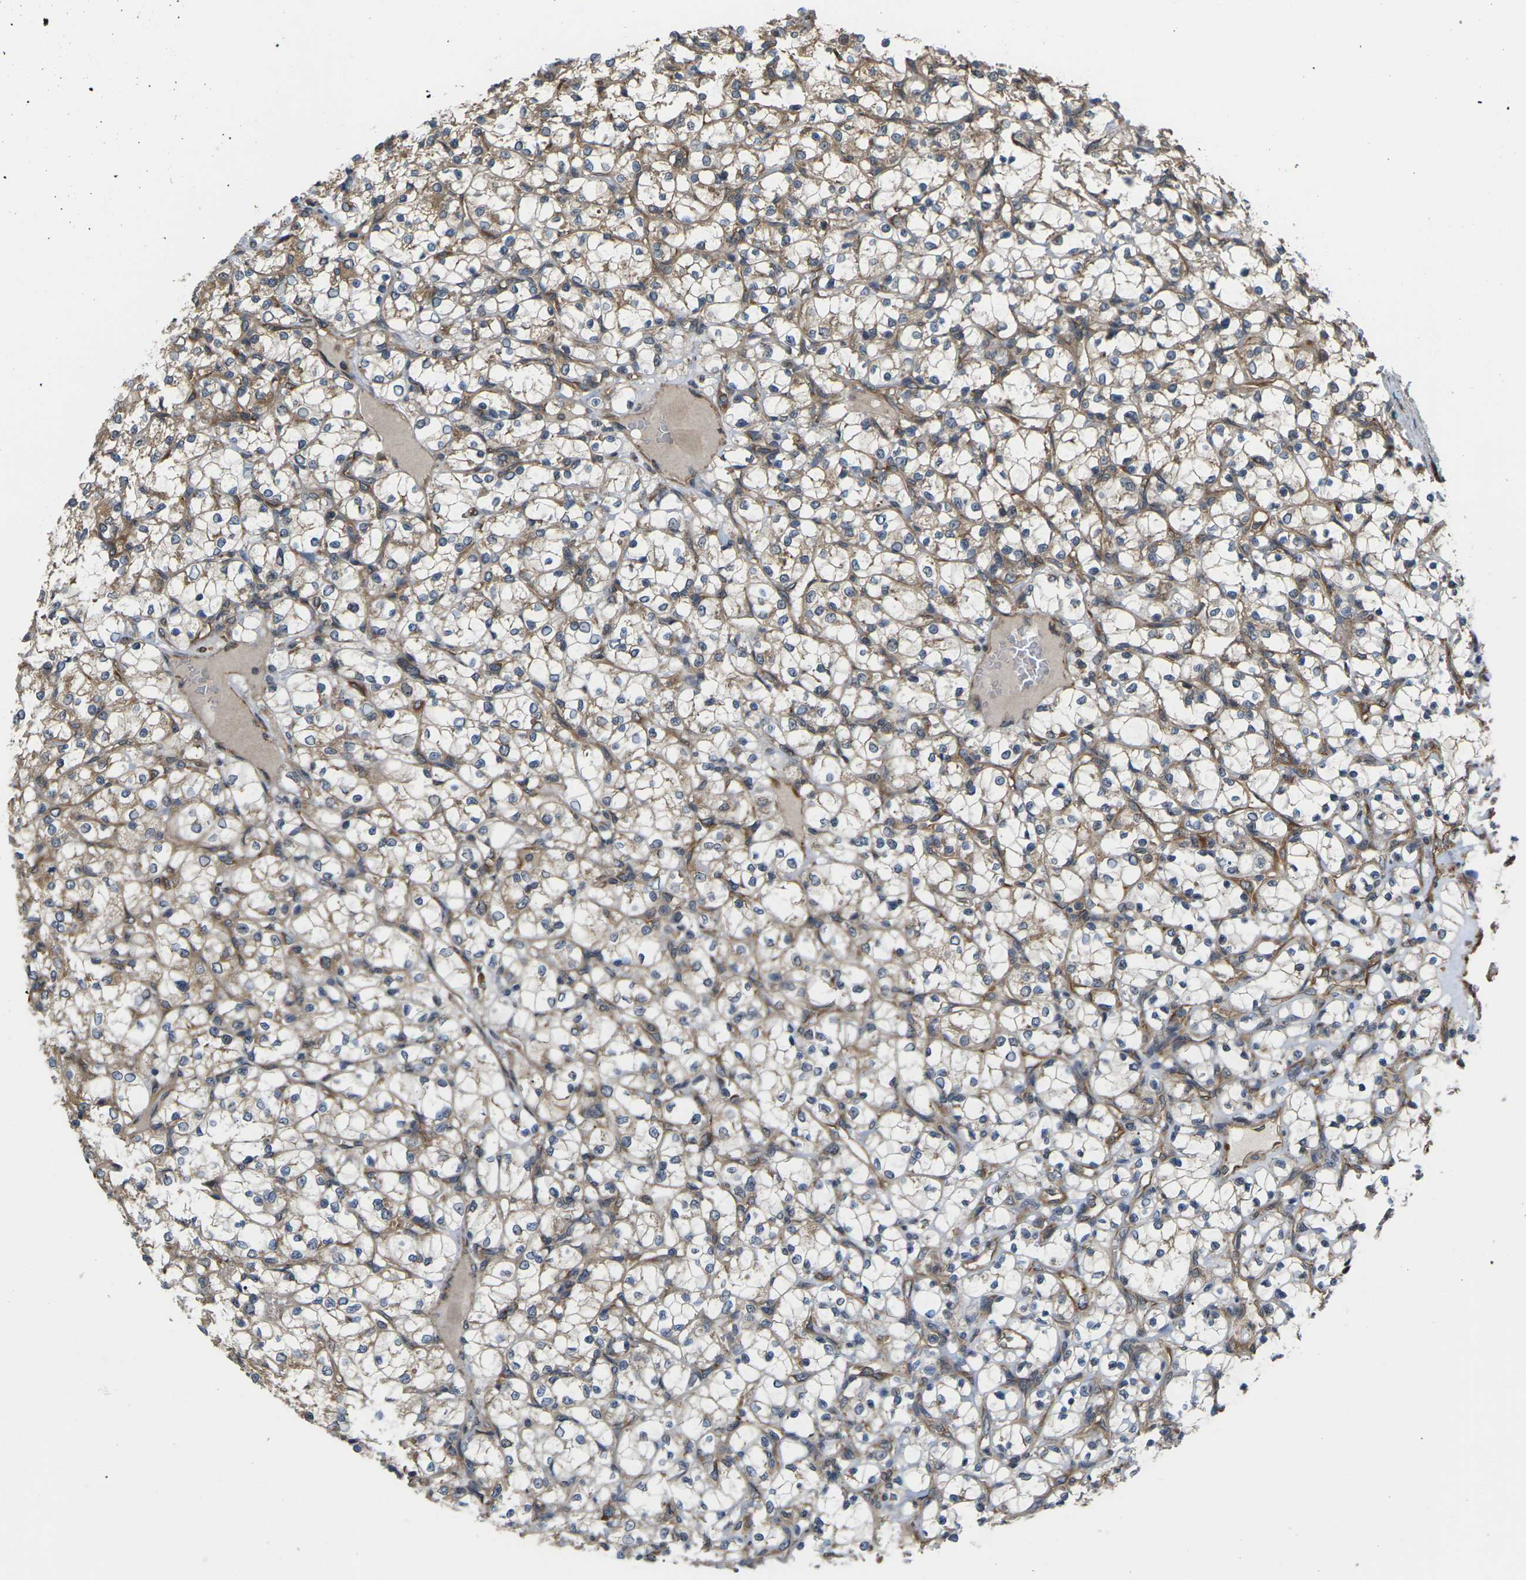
{"staining": {"intensity": "weak", "quantity": ">75%", "location": "cytoplasmic/membranous"}, "tissue": "renal cancer", "cell_type": "Tumor cells", "image_type": "cancer", "snomed": [{"axis": "morphology", "description": "Adenocarcinoma, NOS"}, {"axis": "topography", "description": "Kidney"}], "caption": "Renal cancer tissue exhibits weak cytoplasmic/membranous expression in about >75% of tumor cells Using DAB (3,3'-diaminobenzidine) (brown) and hematoxylin (blue) stains, captured at high magnification using brightfield microscopy.", "gene": "NRAS", "patient": {"sex": "female", "age": 69}}